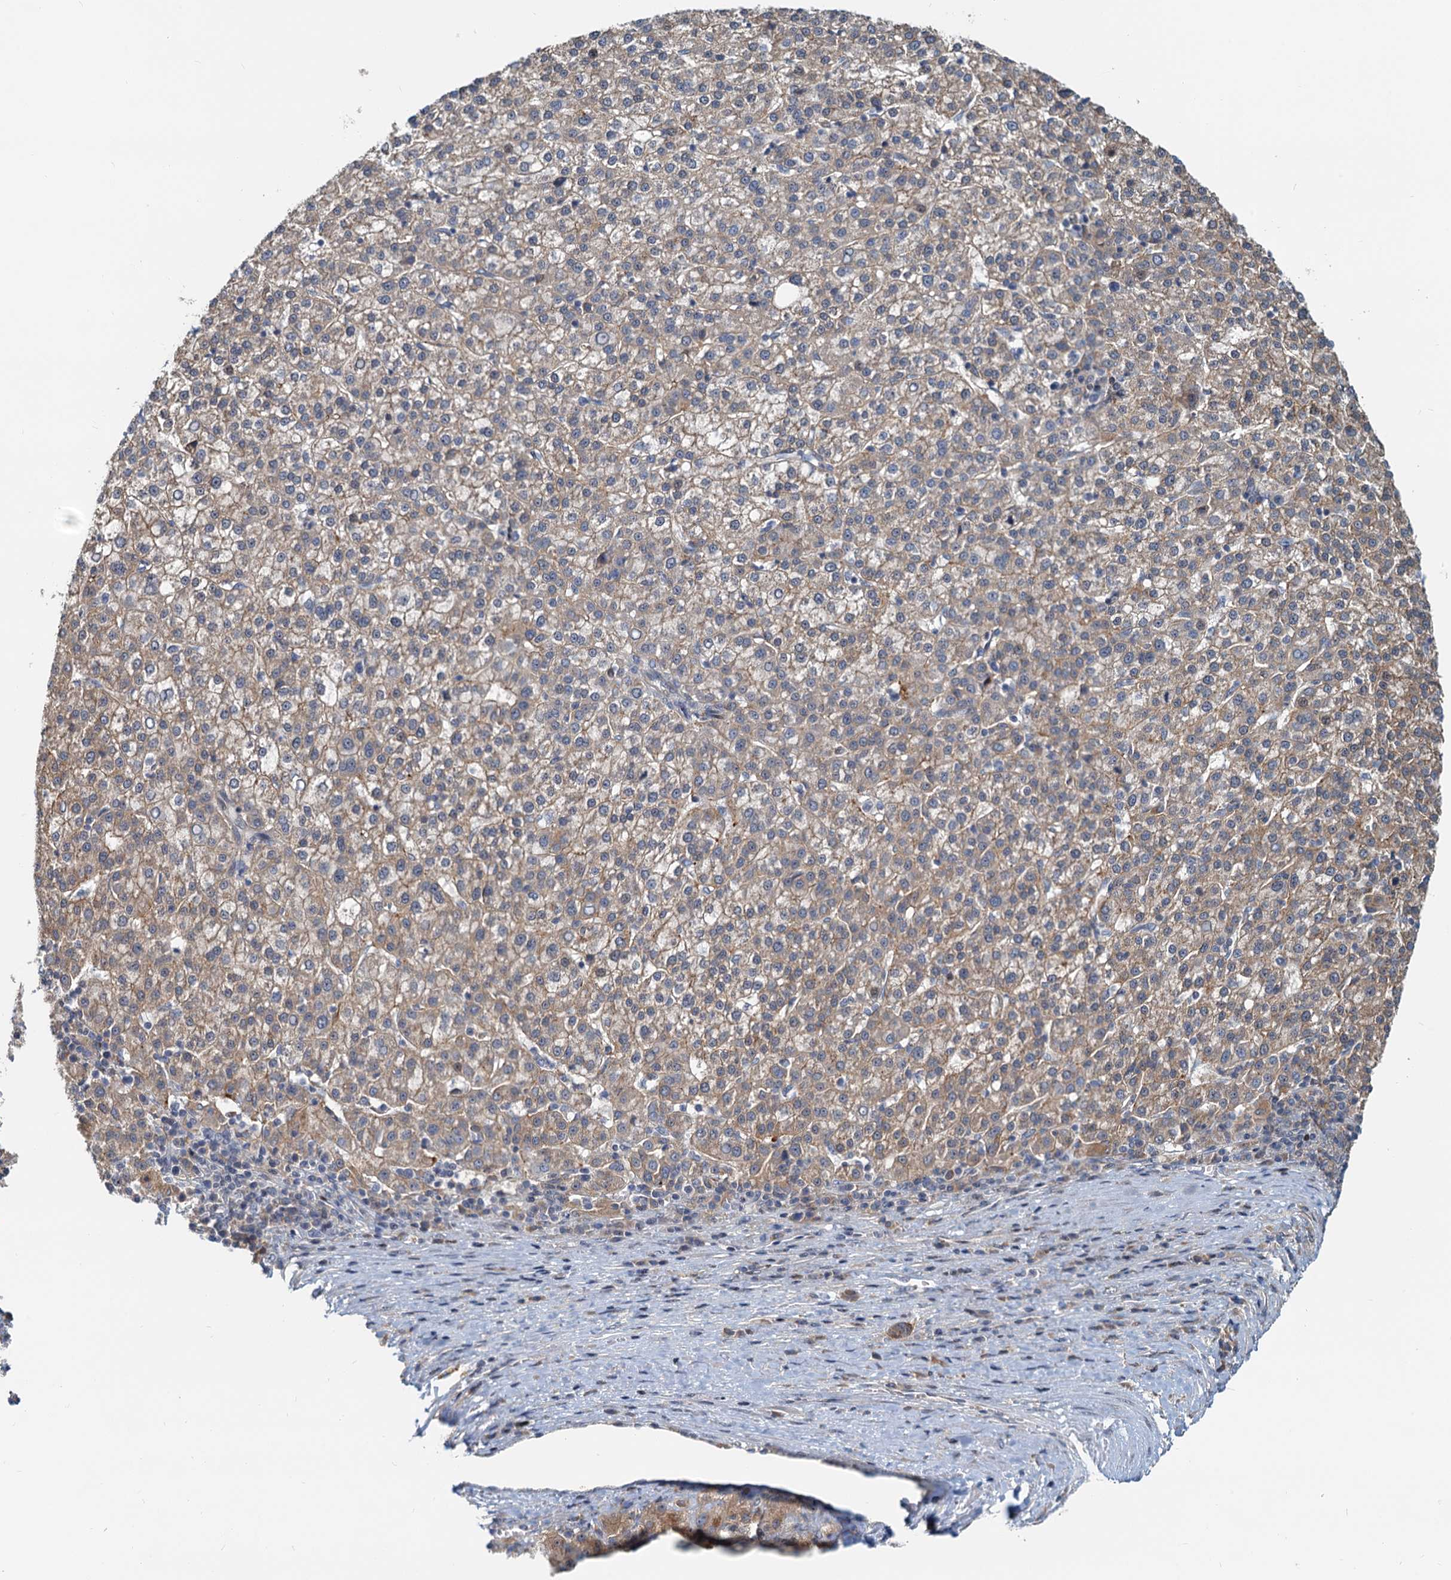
{"staining": {"intensity": "weak", "quantity": ">75%", "location": "cytoplasmic/membranous"}, "tissue": "liver cancer", "cell_type": "Tumor cells", "image_type": "cancer", "snomed": [{"axis": "morphology", "description": "Carcinoma, Hepatocellular, NOS"}, {"axis": "topography", "description": "Liver"}], "caption": "Immunohistochemical staining of liver cancer shows weak cytoplasmic/membranous protein staining in about >75% of tumor cells.", "gene": "TOLLIP", "patient": {"sex": "female", "age": 58}}